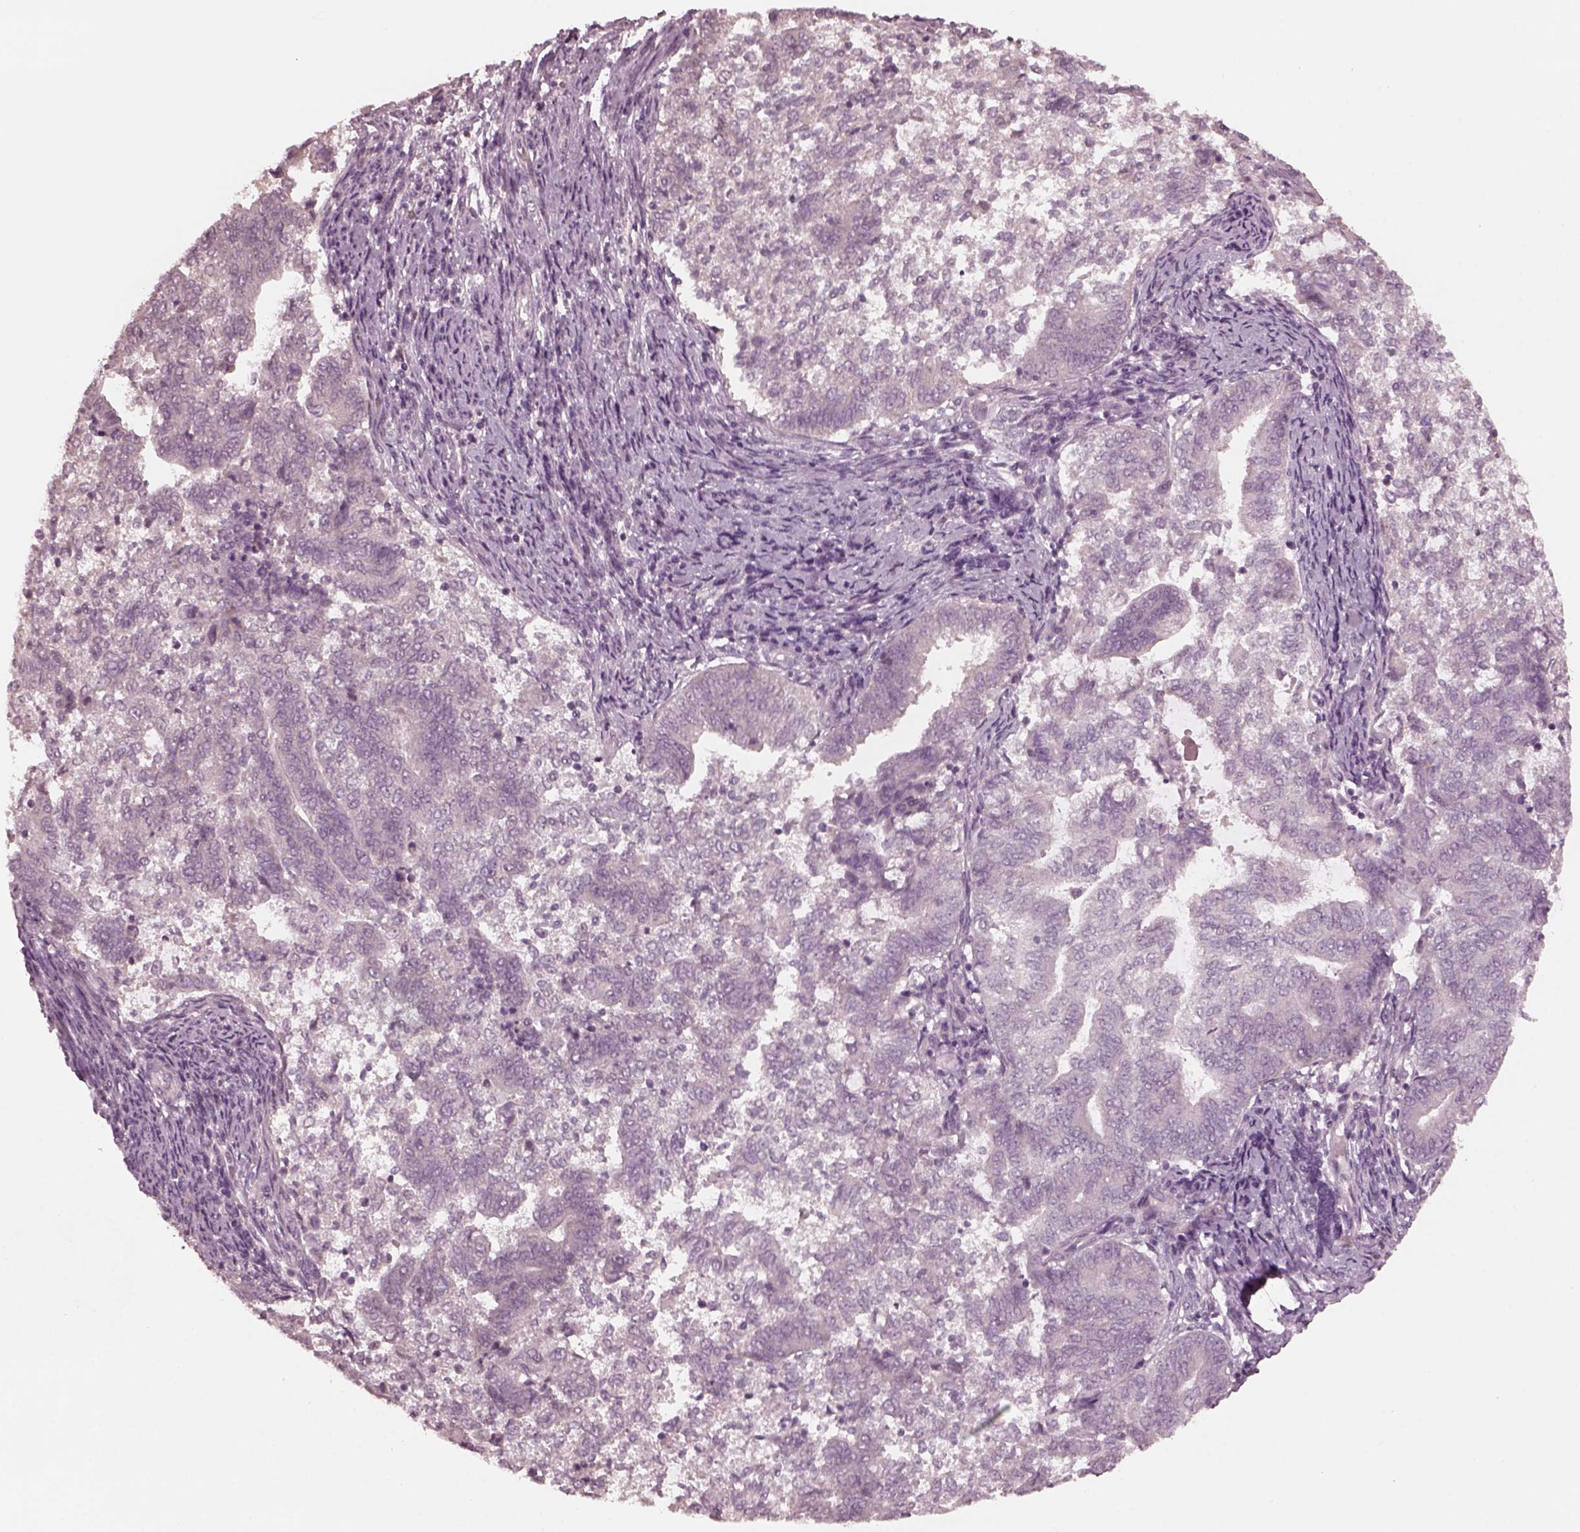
{"staining": {"intensity": "negative", "quantity": "none", "location": "none"}, "tissue": "endometrial cancer", "cell_type": "Tumor cells", "image_type": "cancer", "snomed": [{"axis": "morphology", "description": "Adenocarcinoma, NOS"}, {"axis": "topography", "description": "Endometrium"}], "caption": "The immunohistochemistry micrograph has no significant staining in tumor cells of endometrial adenocarcinoma tissue. The staining was performed using DAB to visualize the protein expression in brown, while the nuclei were stained in blue with hematoxylin (Magnification: 20x).", "gene": "RGS7", "patient": {"sex": "female", "age": 65}}